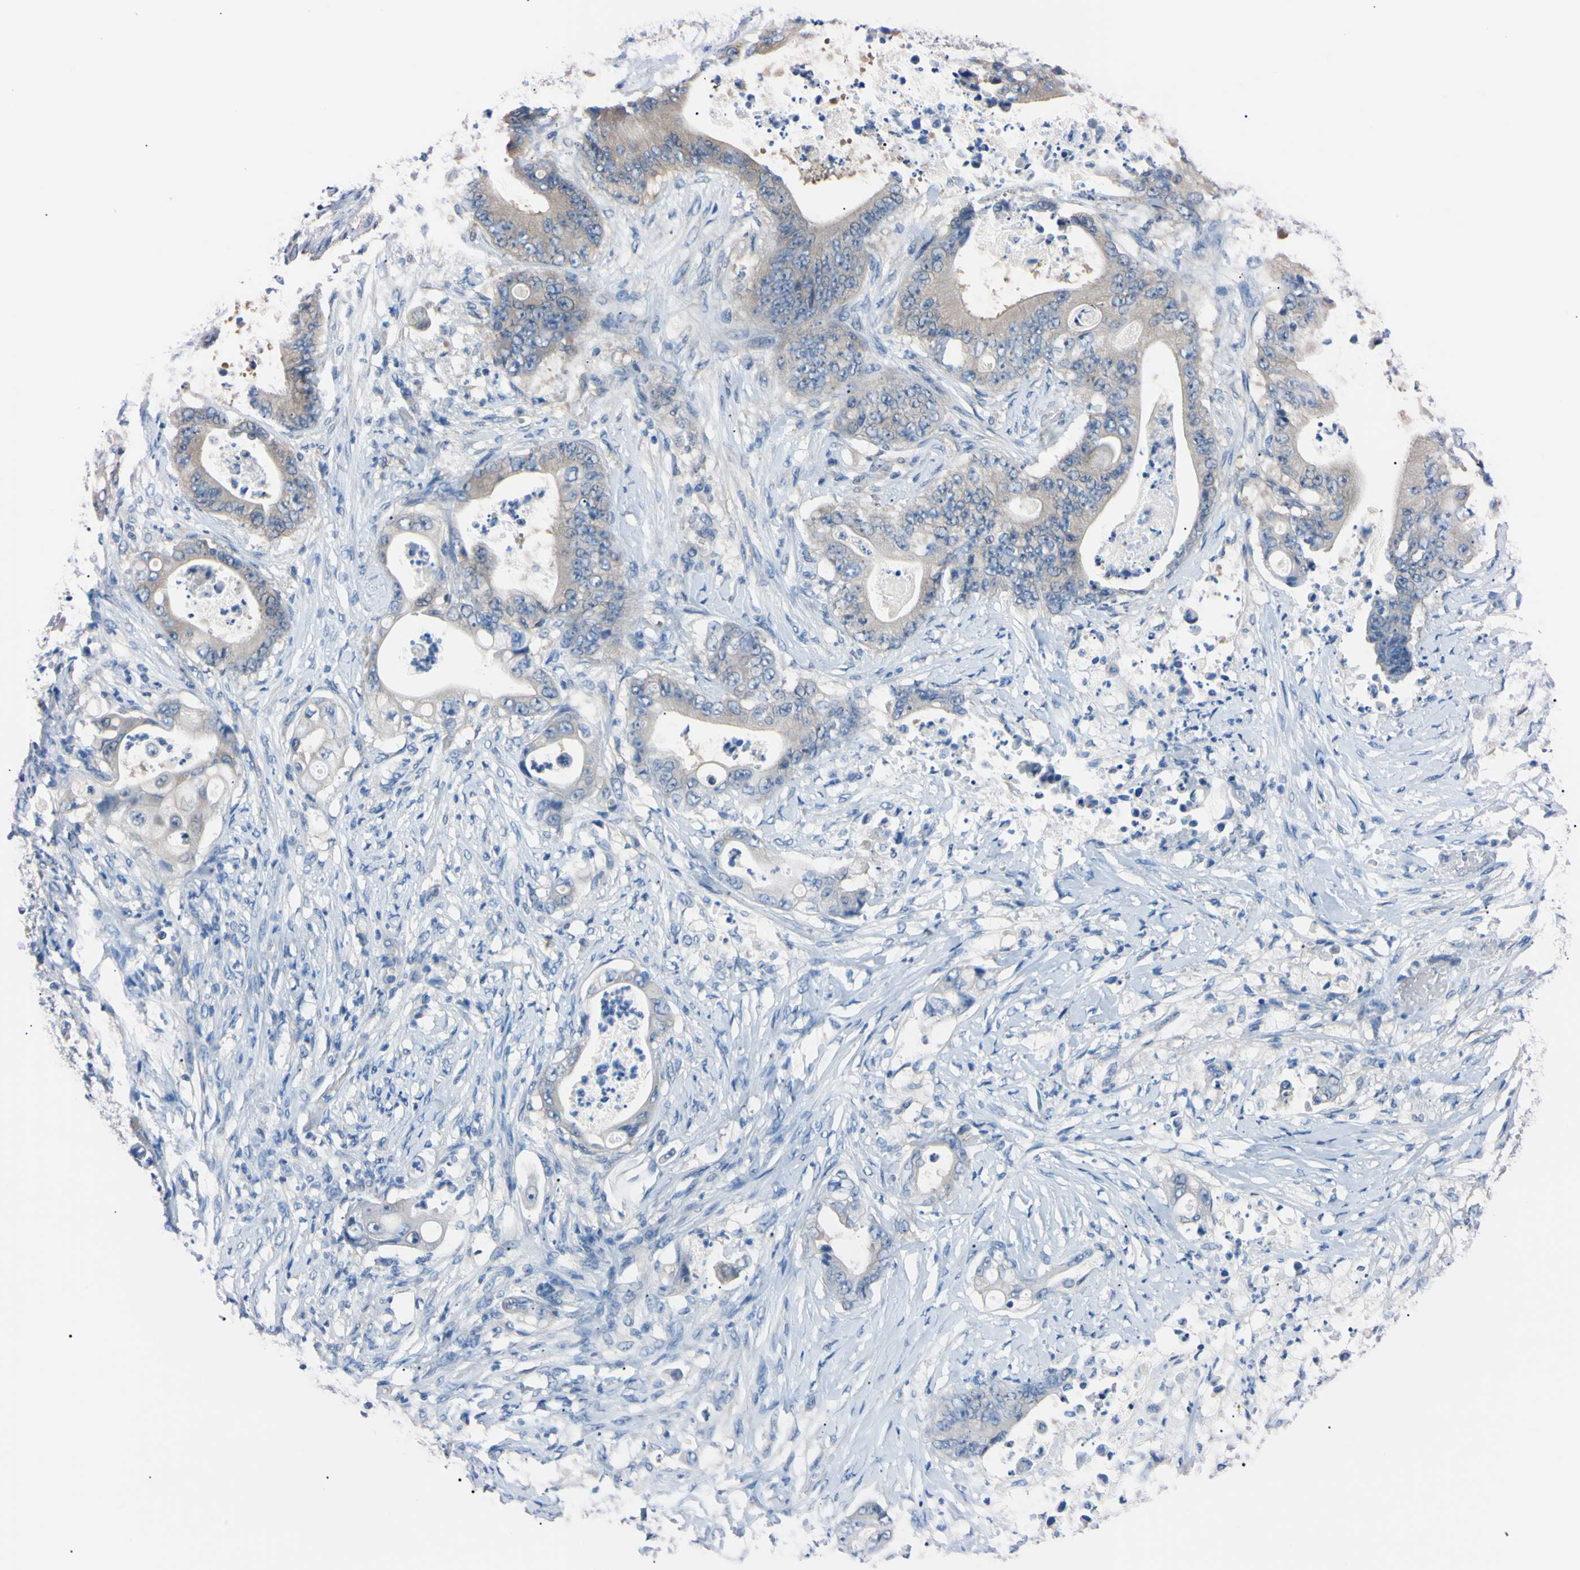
{"staining": {"intensity": "weak", "quantity": ">75%", "location": "cytoplasmic/membranous"}, "tissue": "stomach cancer", "cell_type": "Tumor cells", "image_type": "cancer", "snomed": [{"axis": "morphology", "description": "Adenocarcinoma, NOS"}, {"axis": "topography", "description": "Stomach"}], "caption": "Immunohistochemical staining of stomach adenocarcinoma displays low levels of weak cytoplasmic/membranous staining in approximately >75% of tumor cells.", "gene": "RARS1", "patient": {"sex": "female", "age": 73}}